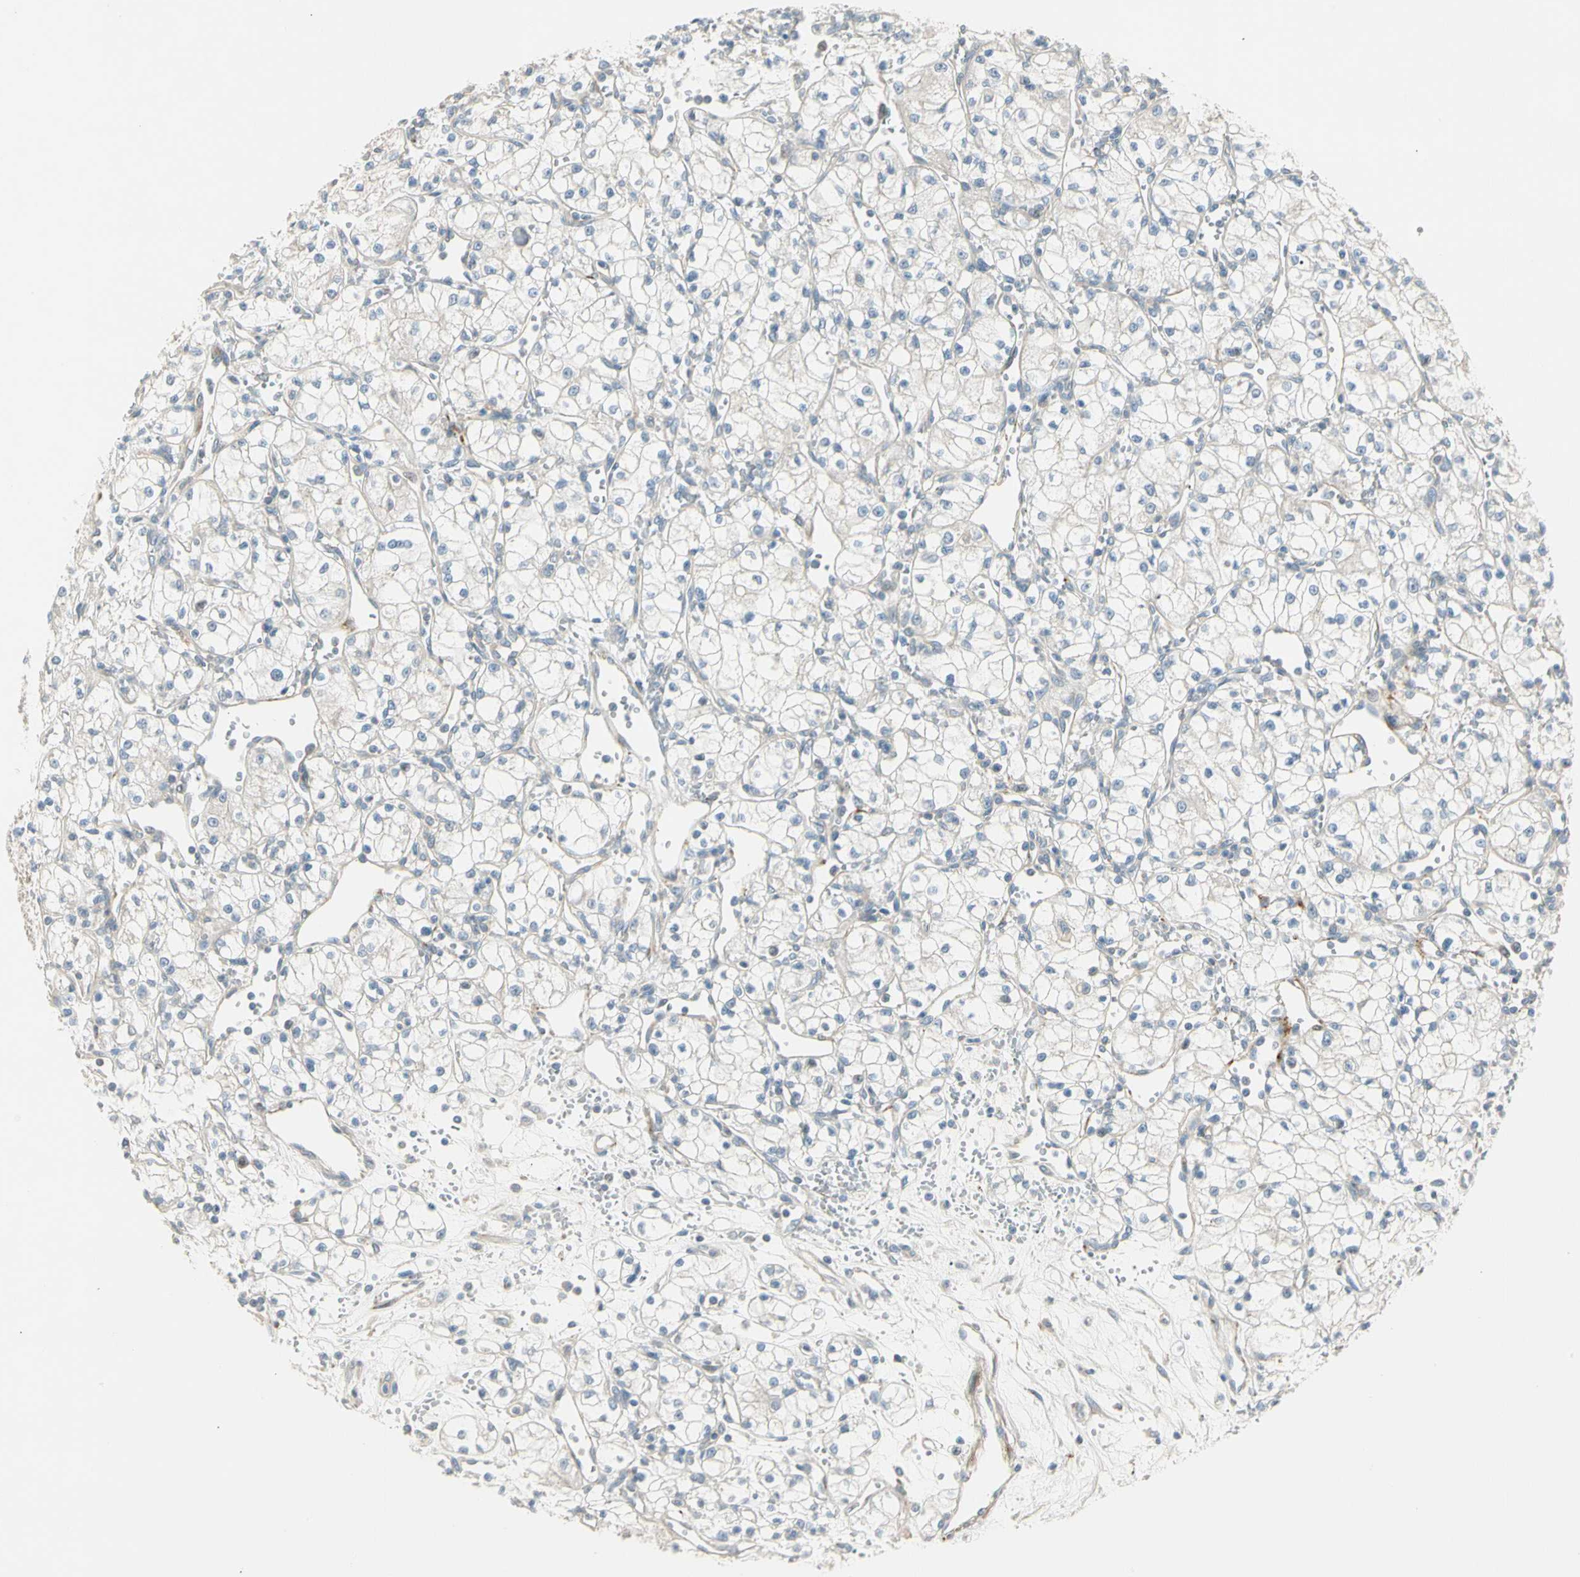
{"staining": {"intensity": "negative", "quantity": "none", "location": "none"}, "tissue": "renal cancer", "cell_type": "Tumor cells", "image_type": "cancer", "snomed": [{"axis": "morphology", "description": "Normal tissue, NOS"}, {"axis": "morphology", "description": "Adenocarcinoma, NOS"}, {"axis": "topography", "description": "Kidney"}], "caption": "A histopathology image of adenocarcinoma (renal) stained for a protein exhibits no brown staining in tumor cells.", "gene": "ADGRA3", "patient": {"sex": "male", "age": 59}}